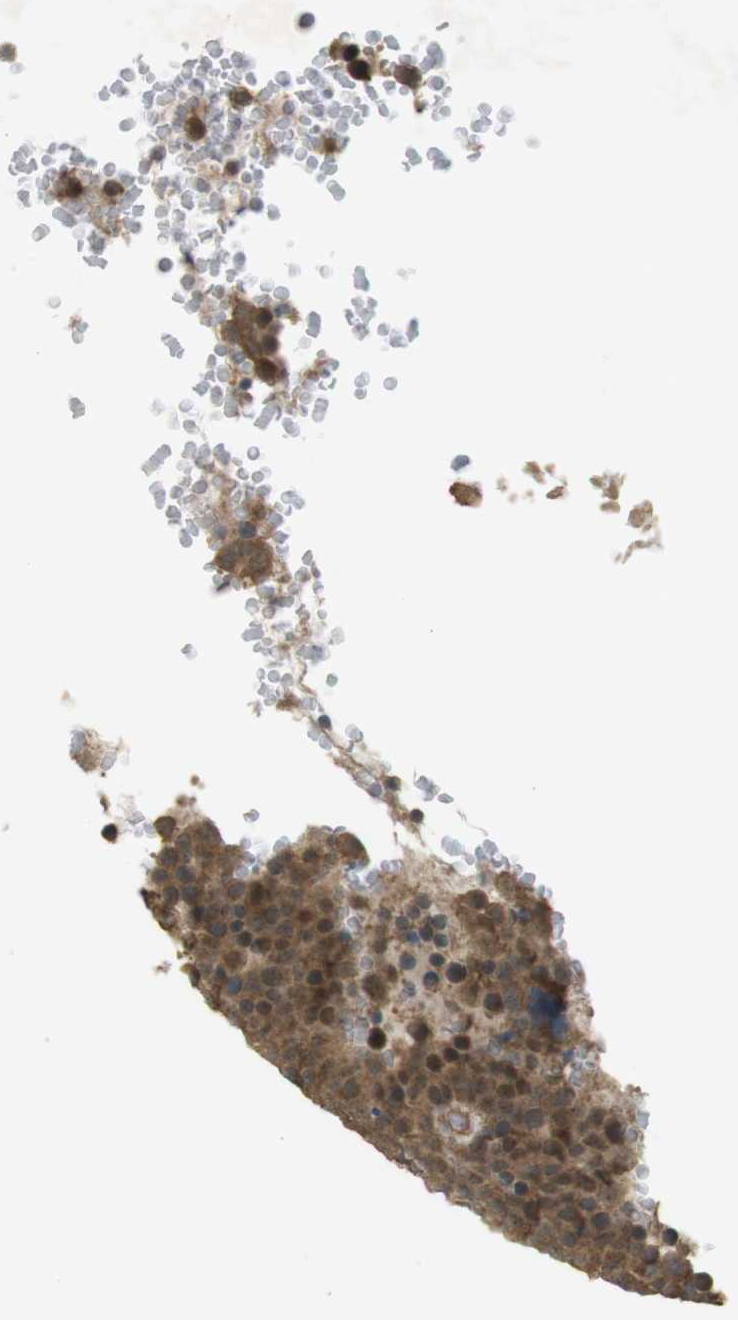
{"staining": {"intensity": "moderate", "quantity": ">75%", "location": "cytoplasmic/membranous,nuclear"}, "tissue": "testis cancer", "cell_type": "Tumor cells", "image_type": "cancer", "snomed": [{"axis": "morphology", "description": "Seminoma, NOS"}, {"axis": "topography", "description": "Testis"}], "caption": "Human testis cancer stained with a protein marker displays moderate staining in tumor cells.", "gene": "ZDHHC20", "patient": {"sex": "male", "age": 71}}